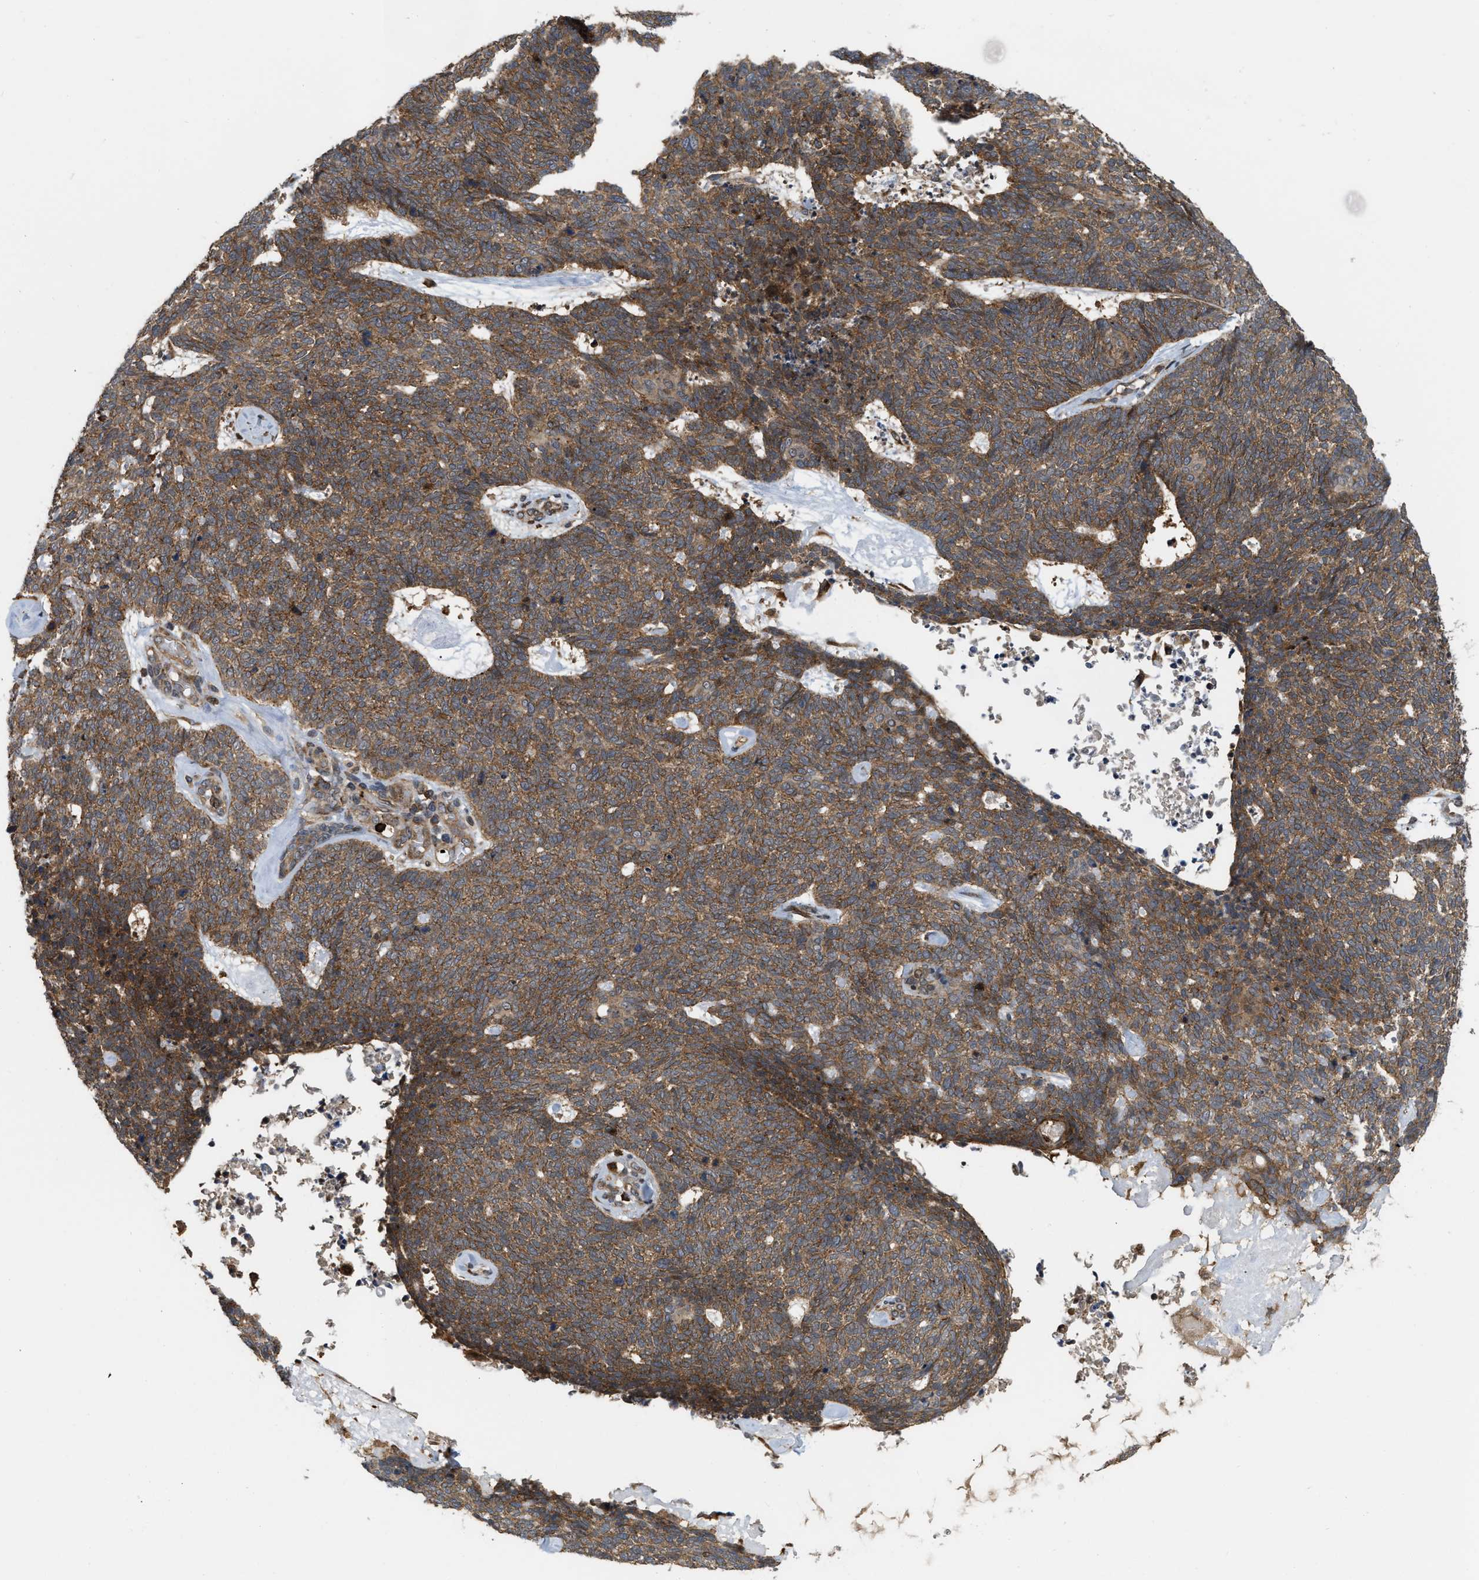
{"staining": {"intensity": "strong", "quantity": ">75%", "location": "cytoplasmic/membranous"}, "tissue": "skin cancer", "cell_type": "Tumor cells", "image_type": "cancer", "snomed": [{"axis": "morphology", "description": "Basal cell carcinoma"}, {"axis": "topography", "description": "Skin"}], "caption": "Protein expression analysis of human skin cancer reveals strong cytoplasmic/membranous expression in about >75% of tumor cells.", "gene": "IQCE", "patient": {"sex": "female", "age": 84}}